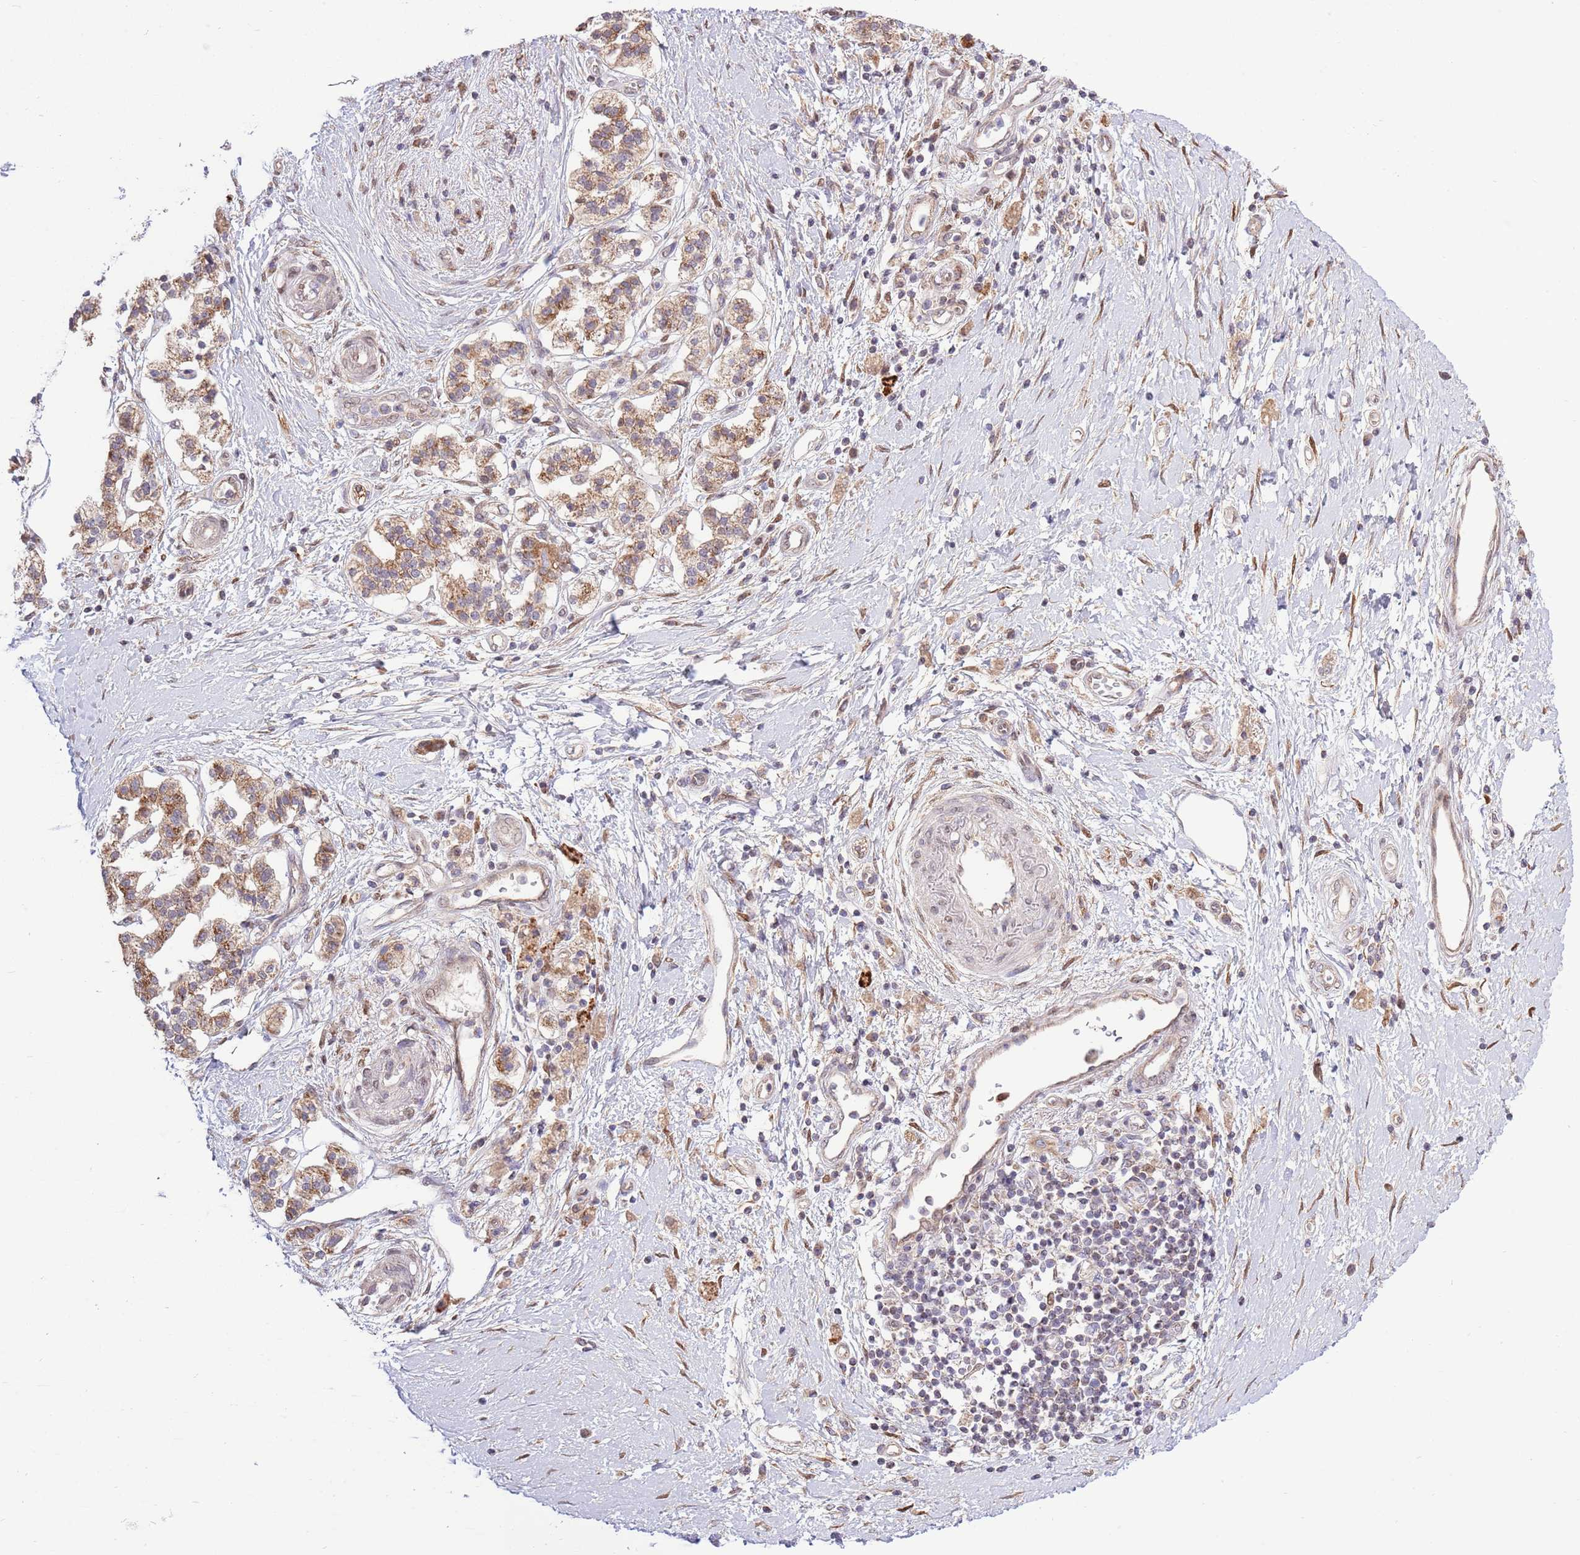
{"staining": {"intensity": "moderate", "quantity": ">75%", "location": "cytoplasmic/membranous"}, "tissue": "pancreatic cancer", "cell_type": "Tumor cells", "image_type": "cancer", "snomed": [{"axis": "morphology", "description": "Adenocarcinoma, NOS"}, {"axis": "topography", "description": "Pancreas"}], "caption": "This is an image of immunohistochemistry (IHC) staining of adenocarcinoma (pancreatic), which shows moderate expression in the cytoplasmic/membranous of tumor cells.", "gene": "ARL2BP", "patient": {"sex": "male", "age": 68}}